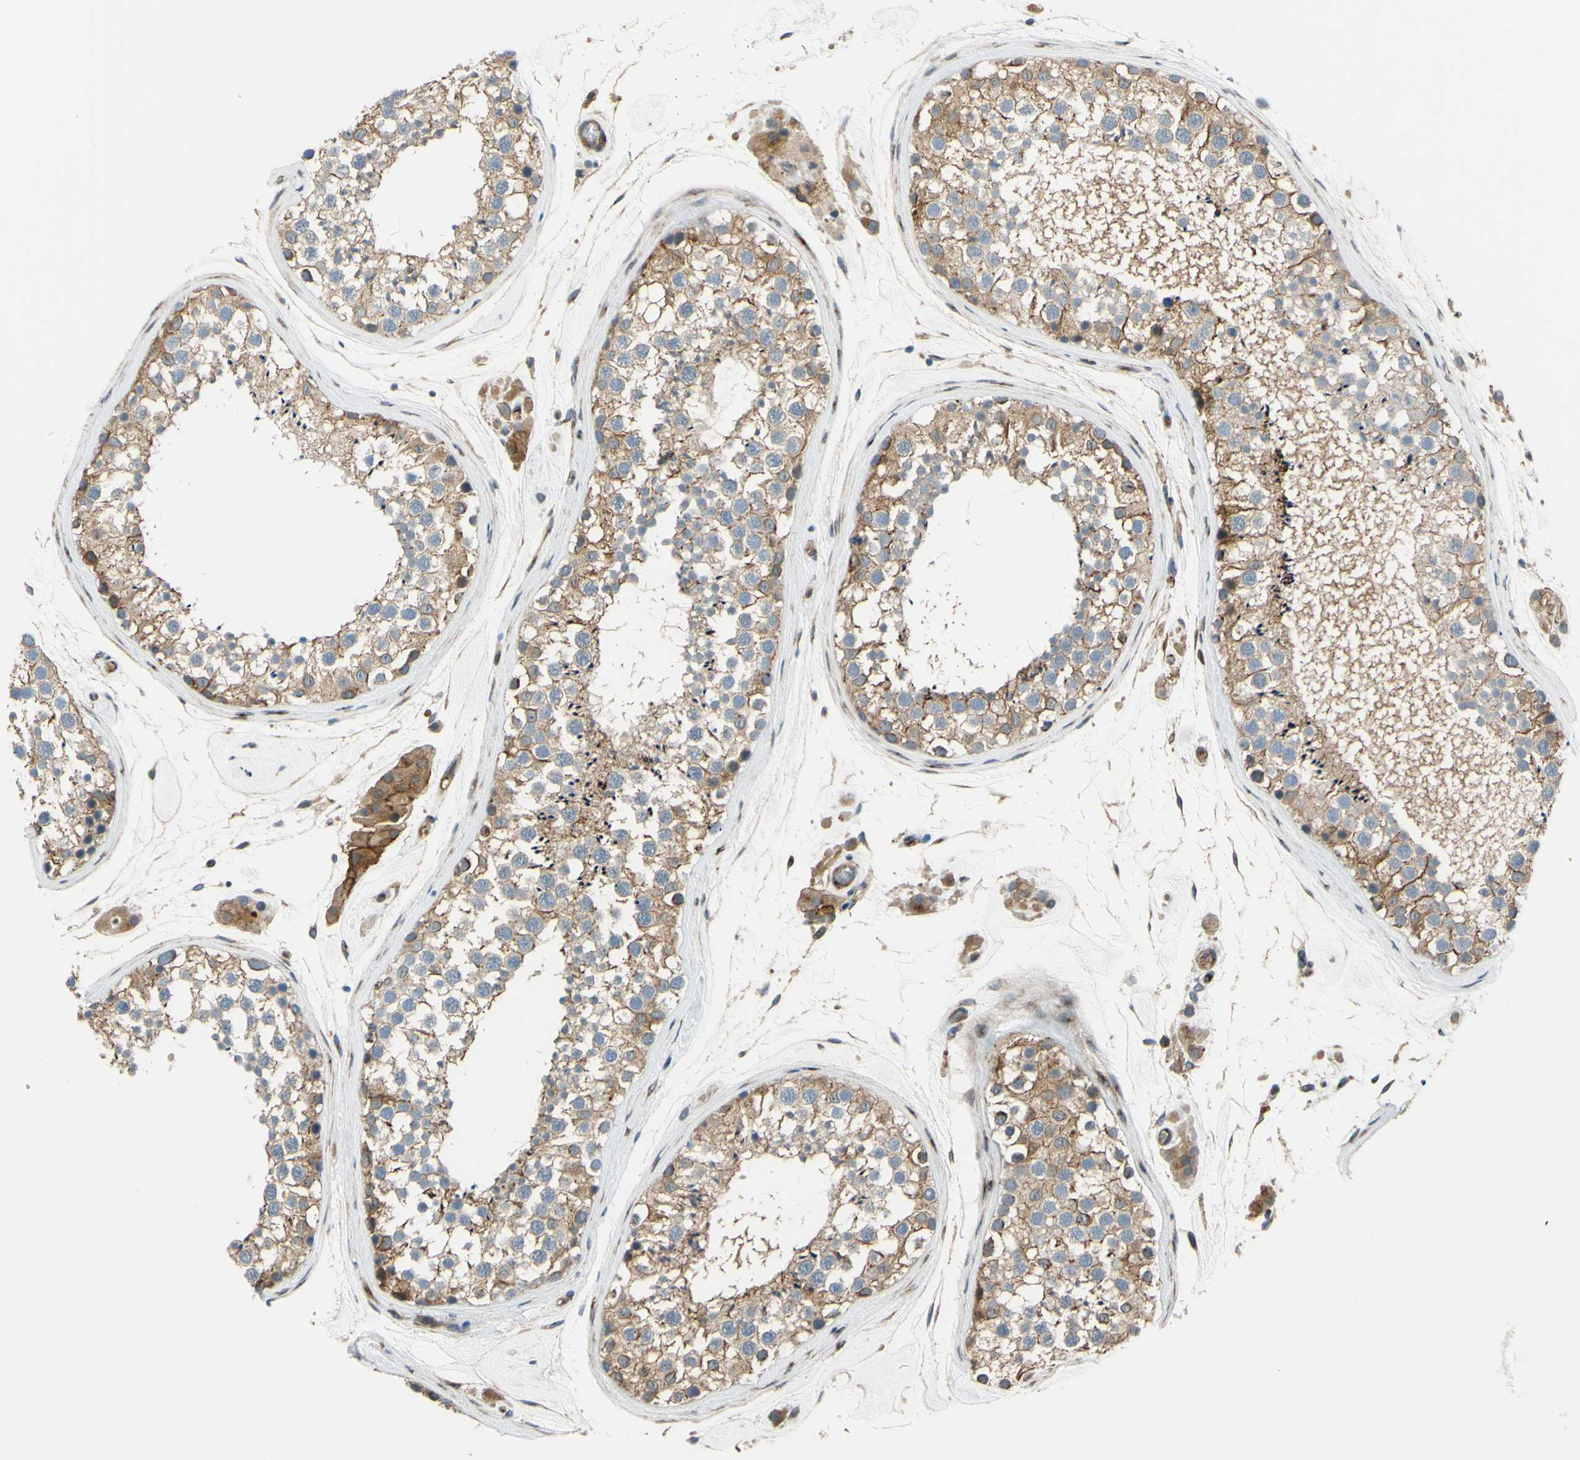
{"staining": {"intensity": "moderate", "quantity": ">75%", "location": "cytoplasmic/membranous"}, "tissue": "testis", "cell_type": "Cells in seminiferous ducts", "image_type": "normal", "snomed": [{"axis": "morphology", "description": "Normal tissue, NOS"}, {"axis": "topography", "description": "Testis"}], "caption": "Moderate cytoplasmic/membranous positivity for a protein is seen in about >75% of cells in seminiferous ducts of normal testis using immunohistochemistry (IHC).", "gene": "ARHGAP1", "patient": {"sex": "male", "age": 46}}